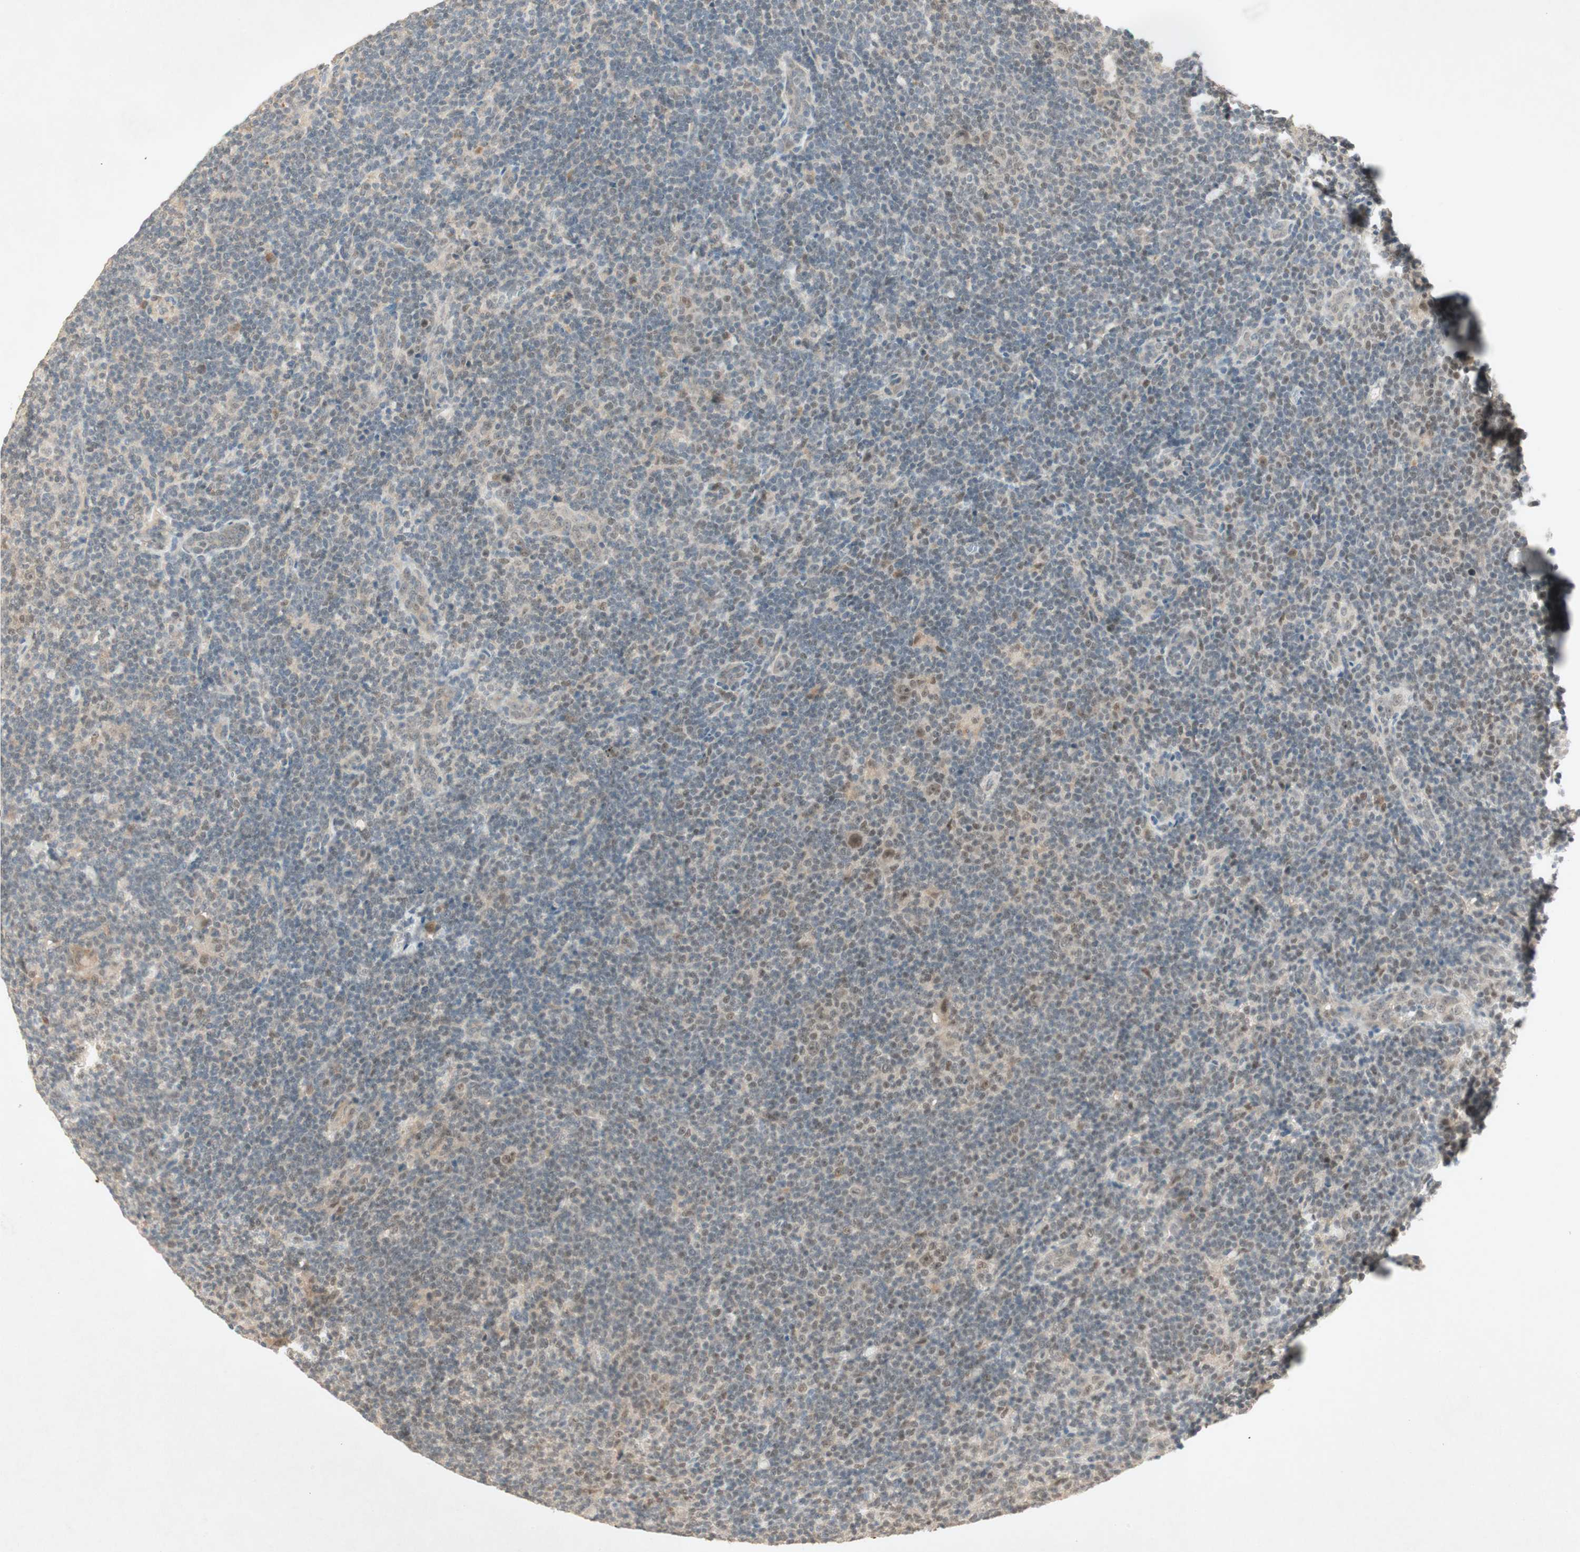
{"staining": {"intensity": "weak", "quantity": ">75%", "location": "nuclear"}, "tissue": "lymphoma", "cell_type": "Tumor cells", "image_type": "cancer", "snomed": [{"axis": "morphology", "description": "Hodgkin's disease, NOS"}, {"axis": "topography", "description": "Lymph node"}], "caption": "A micrograph of human lymphoma stained for a protein demonstrates weak nuclear brown staining in tumor cells.", "gene": "RNGTT", "patient": {"sex": "female", "age": 57}}